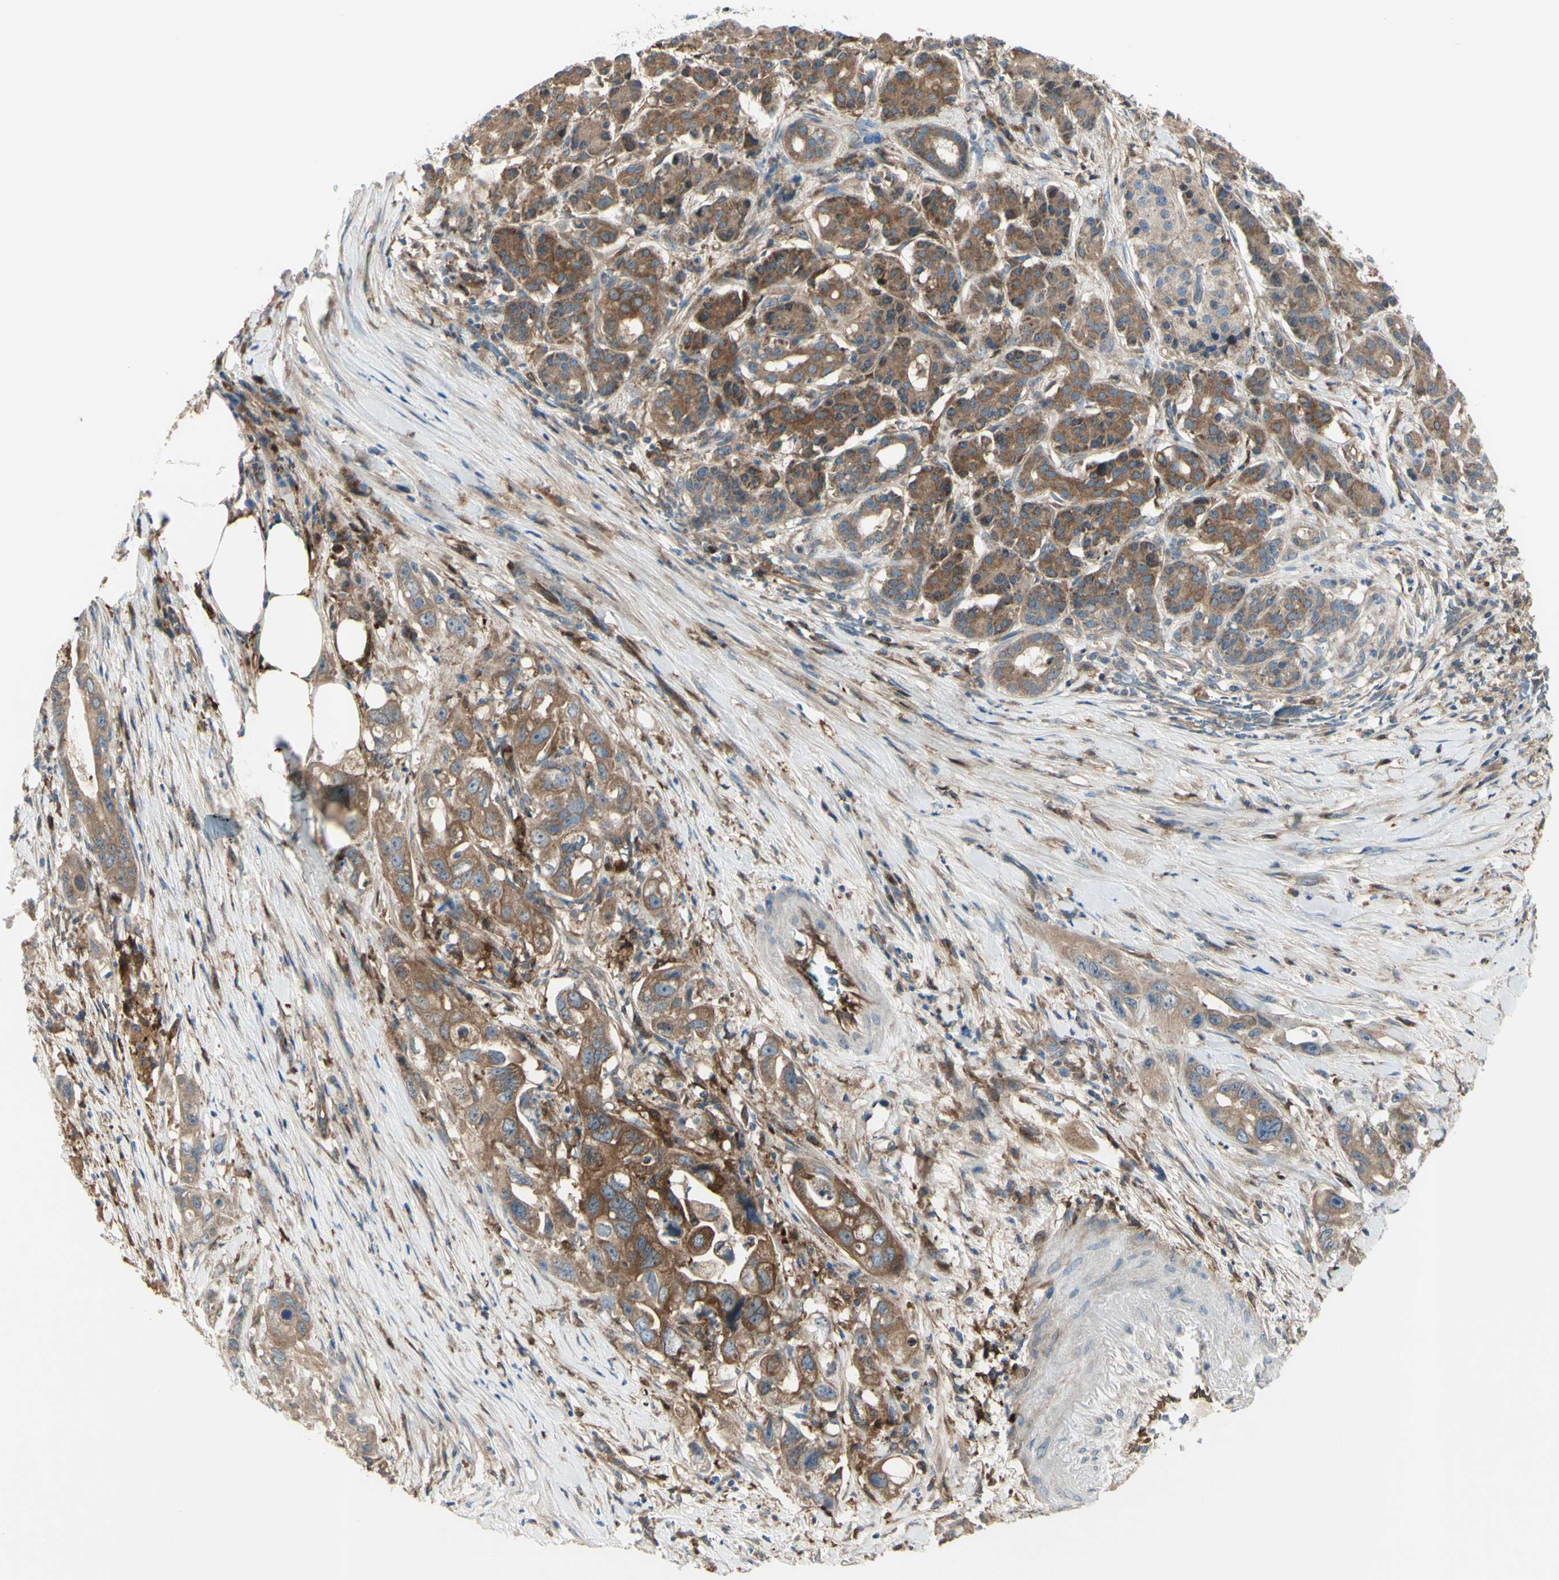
{"staining": {"intensity": "moderate", "quantity": "25%-75%", "location": "cytoplasmic/membranous"}, "tissue": "pancreatic cancer", "cell_type": "Tumor cells", "image_type": "cancer", "snomed": [{"axis": "morphology", "description": "Normal tissue, NOS"}, {"axis": "topography", "description": "Pancreas"}], "caption": "IHC of pancreatic cancer reveals medium levels of moderate cytoplasmic/membranous staining in about 25%-75% of tumor cells.", "gene": "IGSF9B", "patient": {"sex": "male", "age": 42}}